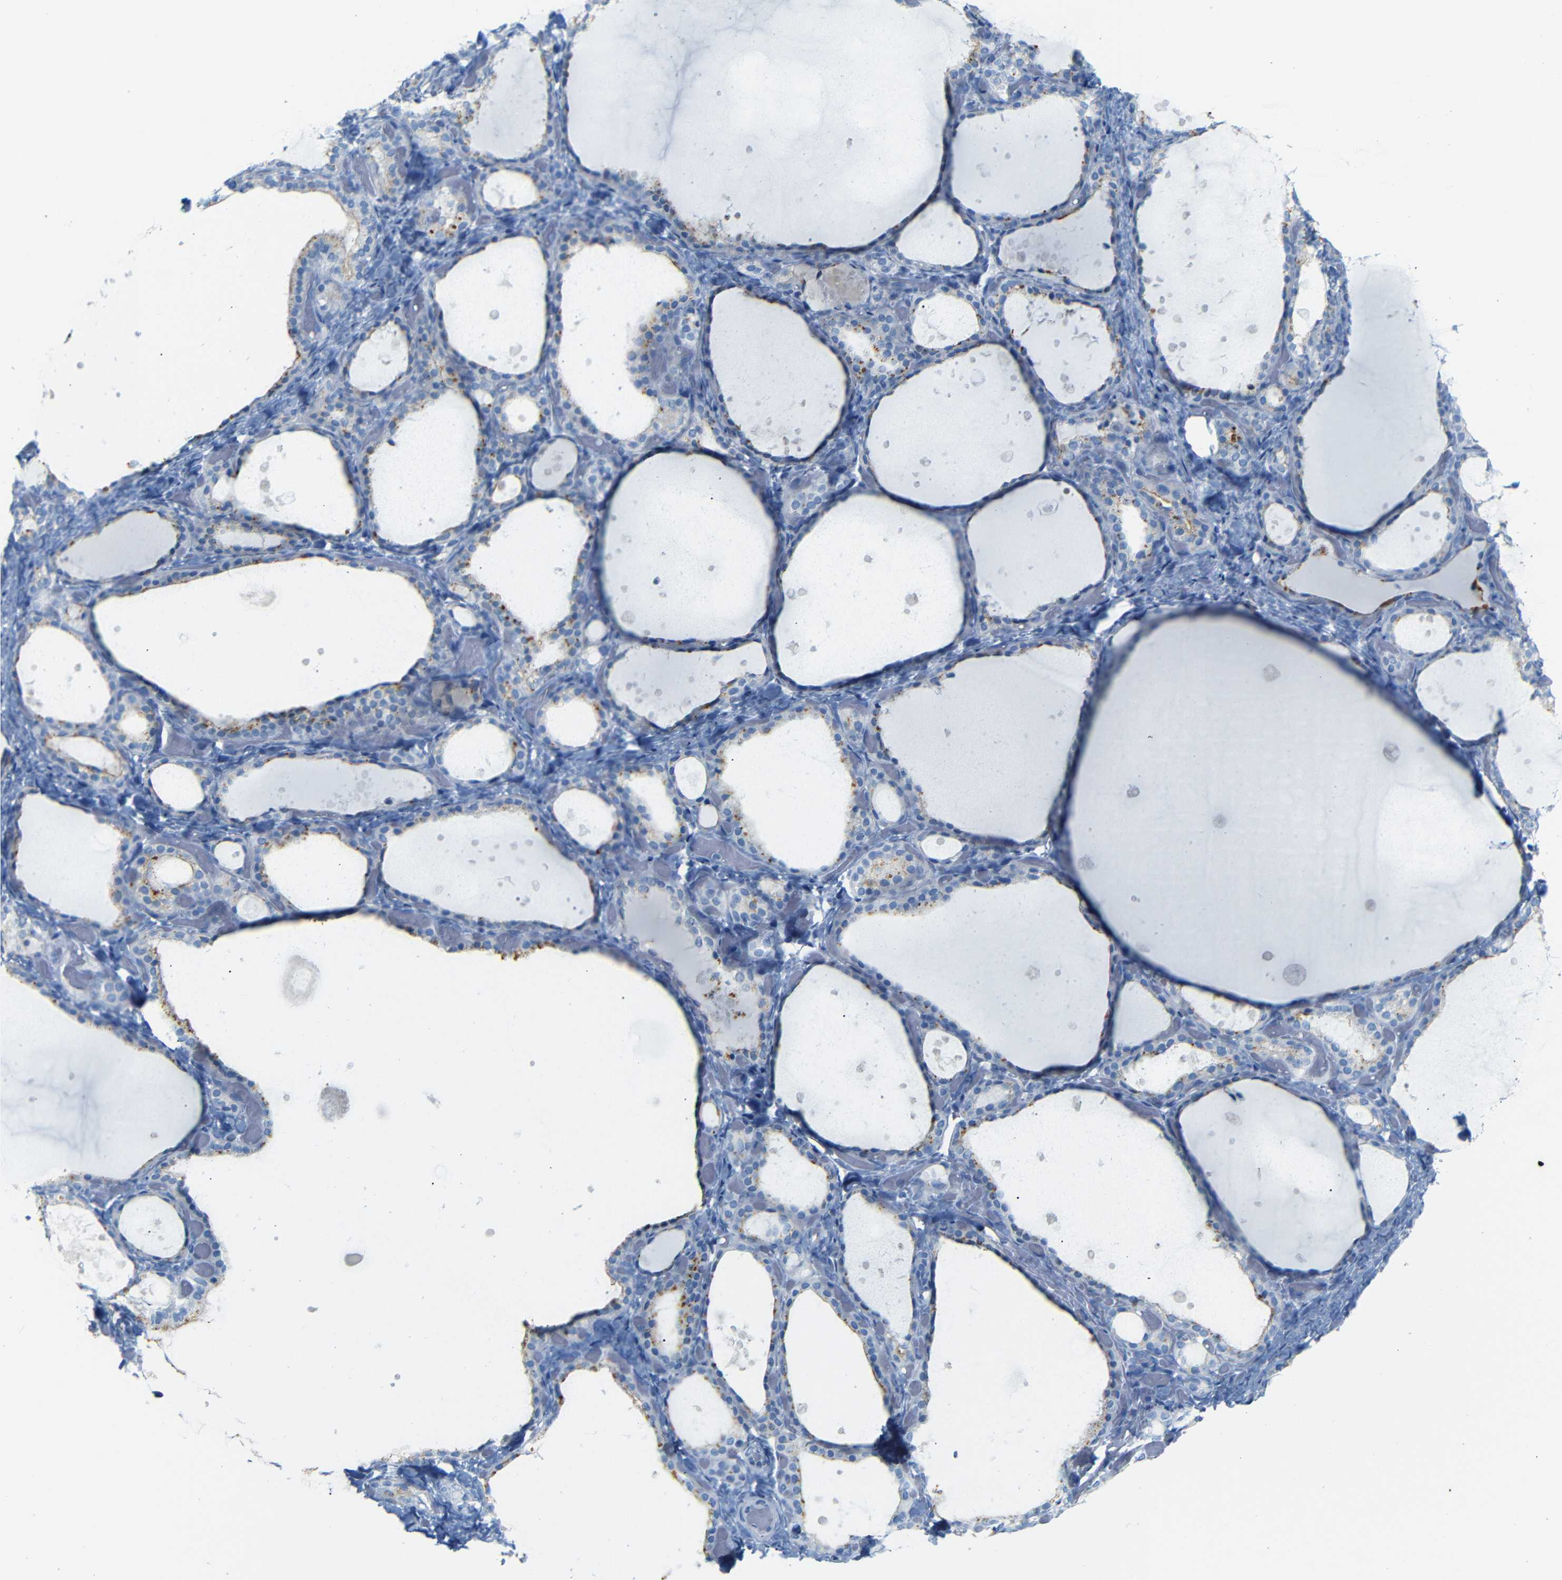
{"staining": {"intensity": "moderate", "quantity": "<25%", "location": "cytoplasmic/membranous"}, "tissue": "thyroid gland", "cell_type": "Glandular cells", "image_type": "normal", "snomed": [{"axis": "morphology", "description": "Normal tissue, NOS"}, {"axis": "topography", "description": "Thyroid gland"}], "caption": "Thyroid gland stained with immunohistochemistry demonstrates moderate cytoplasmic/membranous expression in about <25% of glandular cells.", "gene": "FCRL1", "patient": {"sex": "female", "age": 44}}